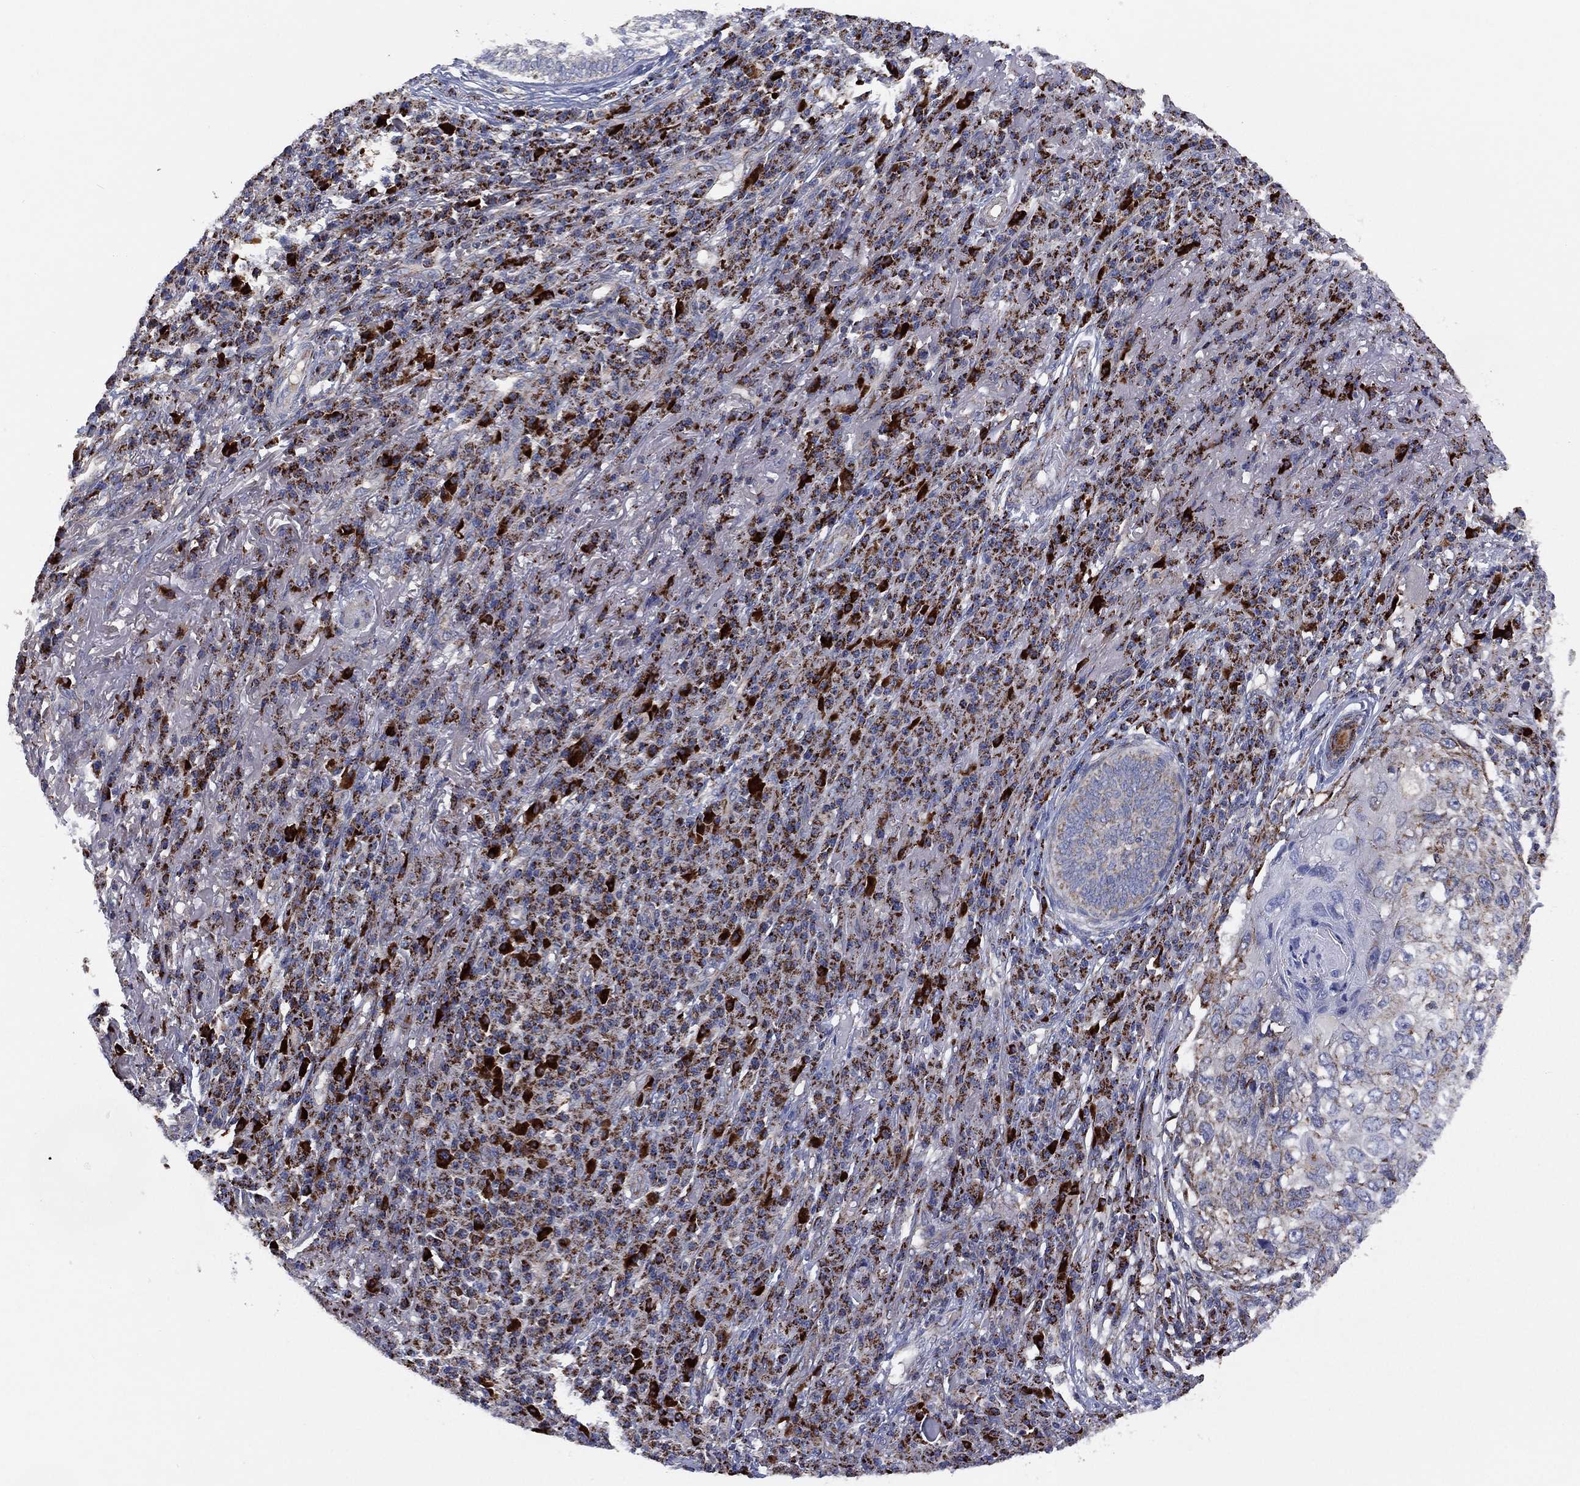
{"staining": {"intensity": "moderate", "quantity": "<25%", "location": "cytoplasmic/membranous"}, "tissue": "skin cancer", "cell_type": "Tumor cells", "image_type": "cancer", "snomed": [{"axis": "morphology", "description": "Squamous cell carcinoma, NOS"}, {"axis": "topography", "description": "Skin"}], "caption": "Brown immunohistochemical staining in skin squamous cell carcinoma reveals moderate cytoplasmic/membranous positivity in about <25% of tumor cells. Immunohistochemistry (ihc) stains the protein of interest in brown and the nuclei are stained blue.", "gene": "PPP2R5A", "patient": {"sex": "male", "age": 92}}